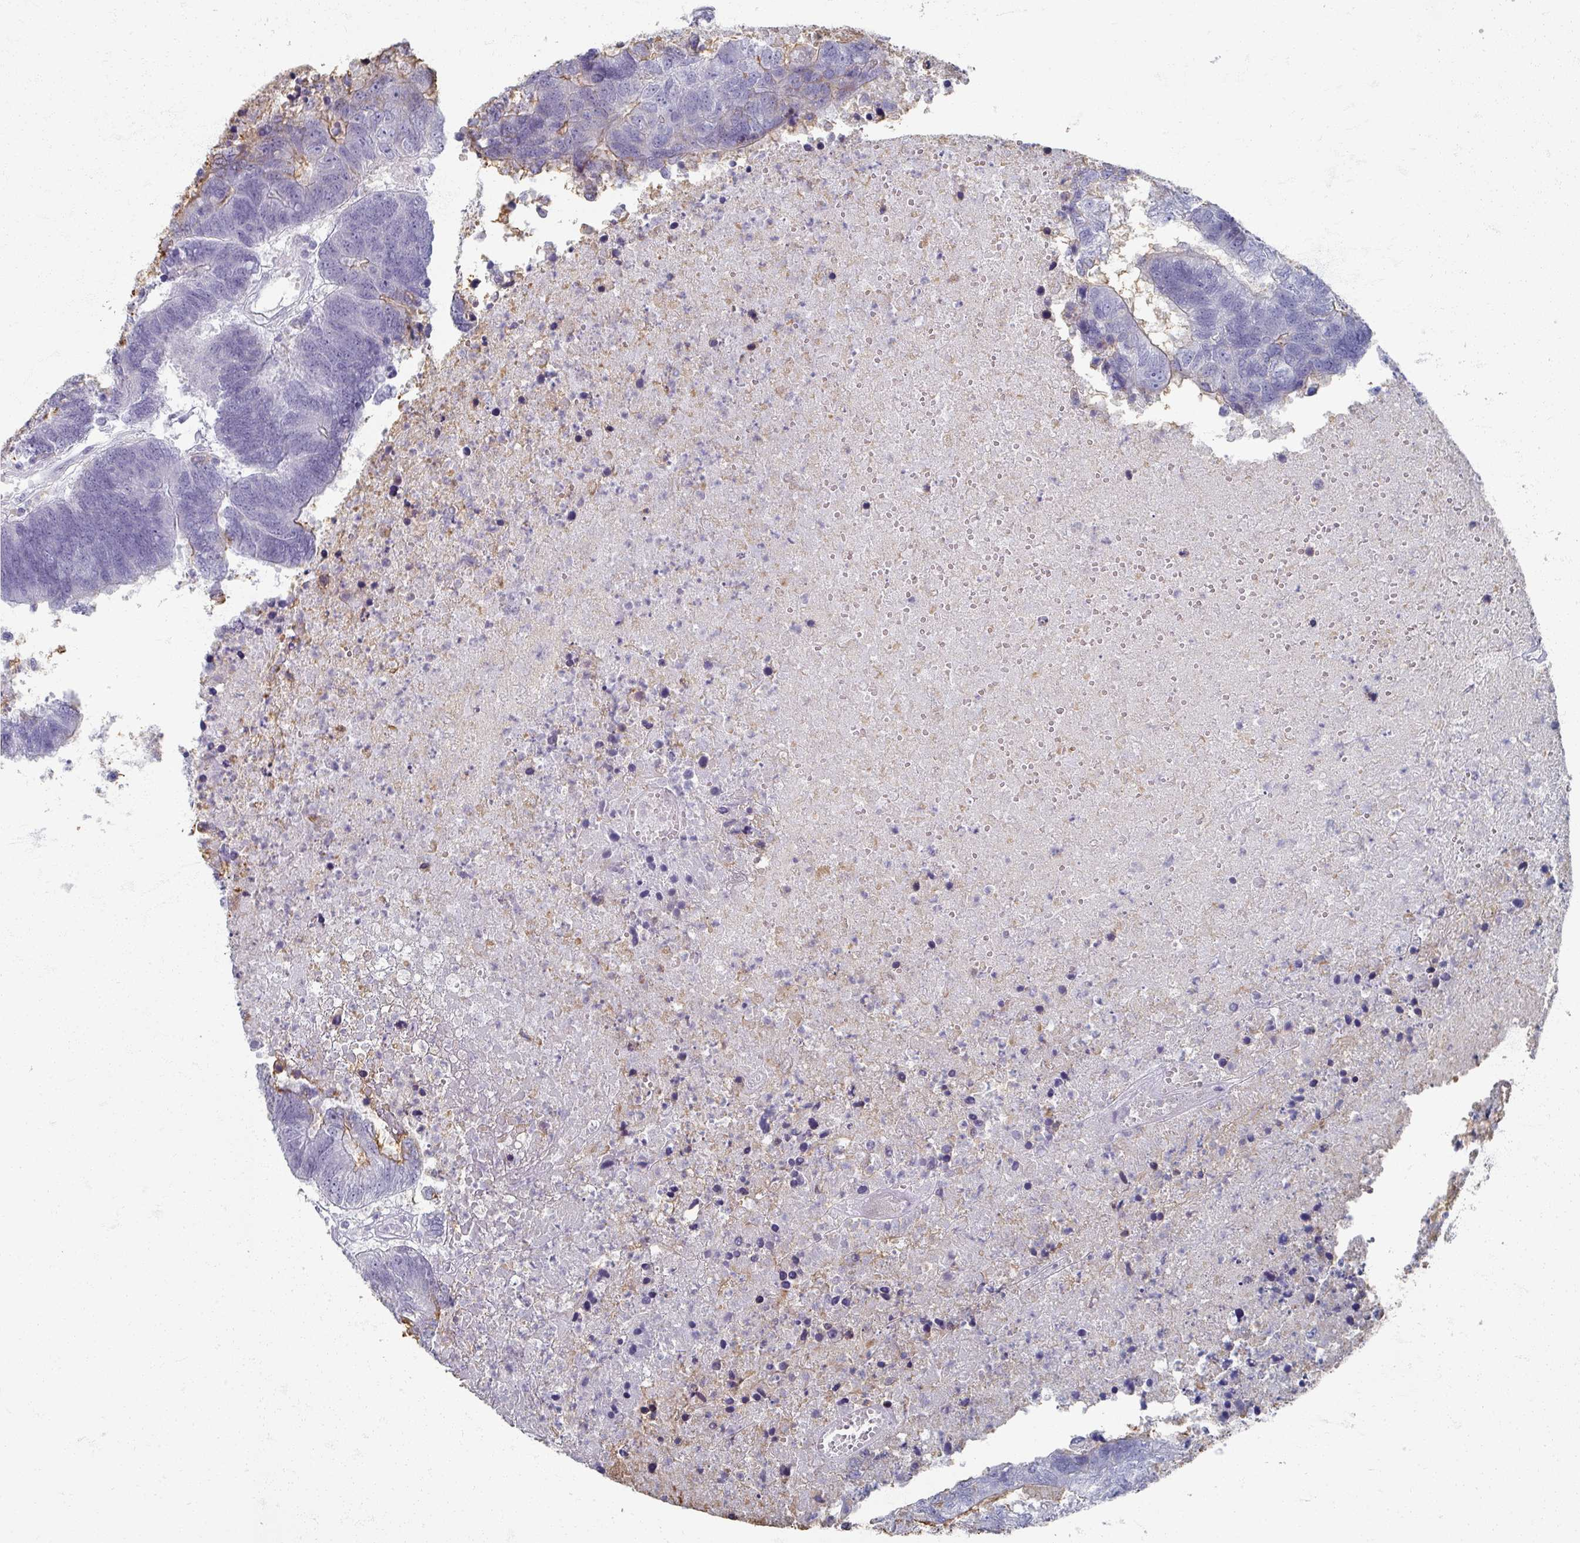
{"staining": {"intensity": "weak", "quantity": "<25%", "location": "cytoplasmic/membranous"}, "tissue": "colorectal cancer", "cell_type": "Tumor cells", "image_type": "cancer", "snomed": [{"axis": "morphology", "description": "Adenocarcinoma, NOS"}, {"axis": "topography", "description": "Colon"}], "caption": "Immunohistochemical staining of adenocarcinoma (colorectal) displays no significant expression in tumor cells.", "gene": "OMG", "patient": {"sex": "female", "age": 48}}